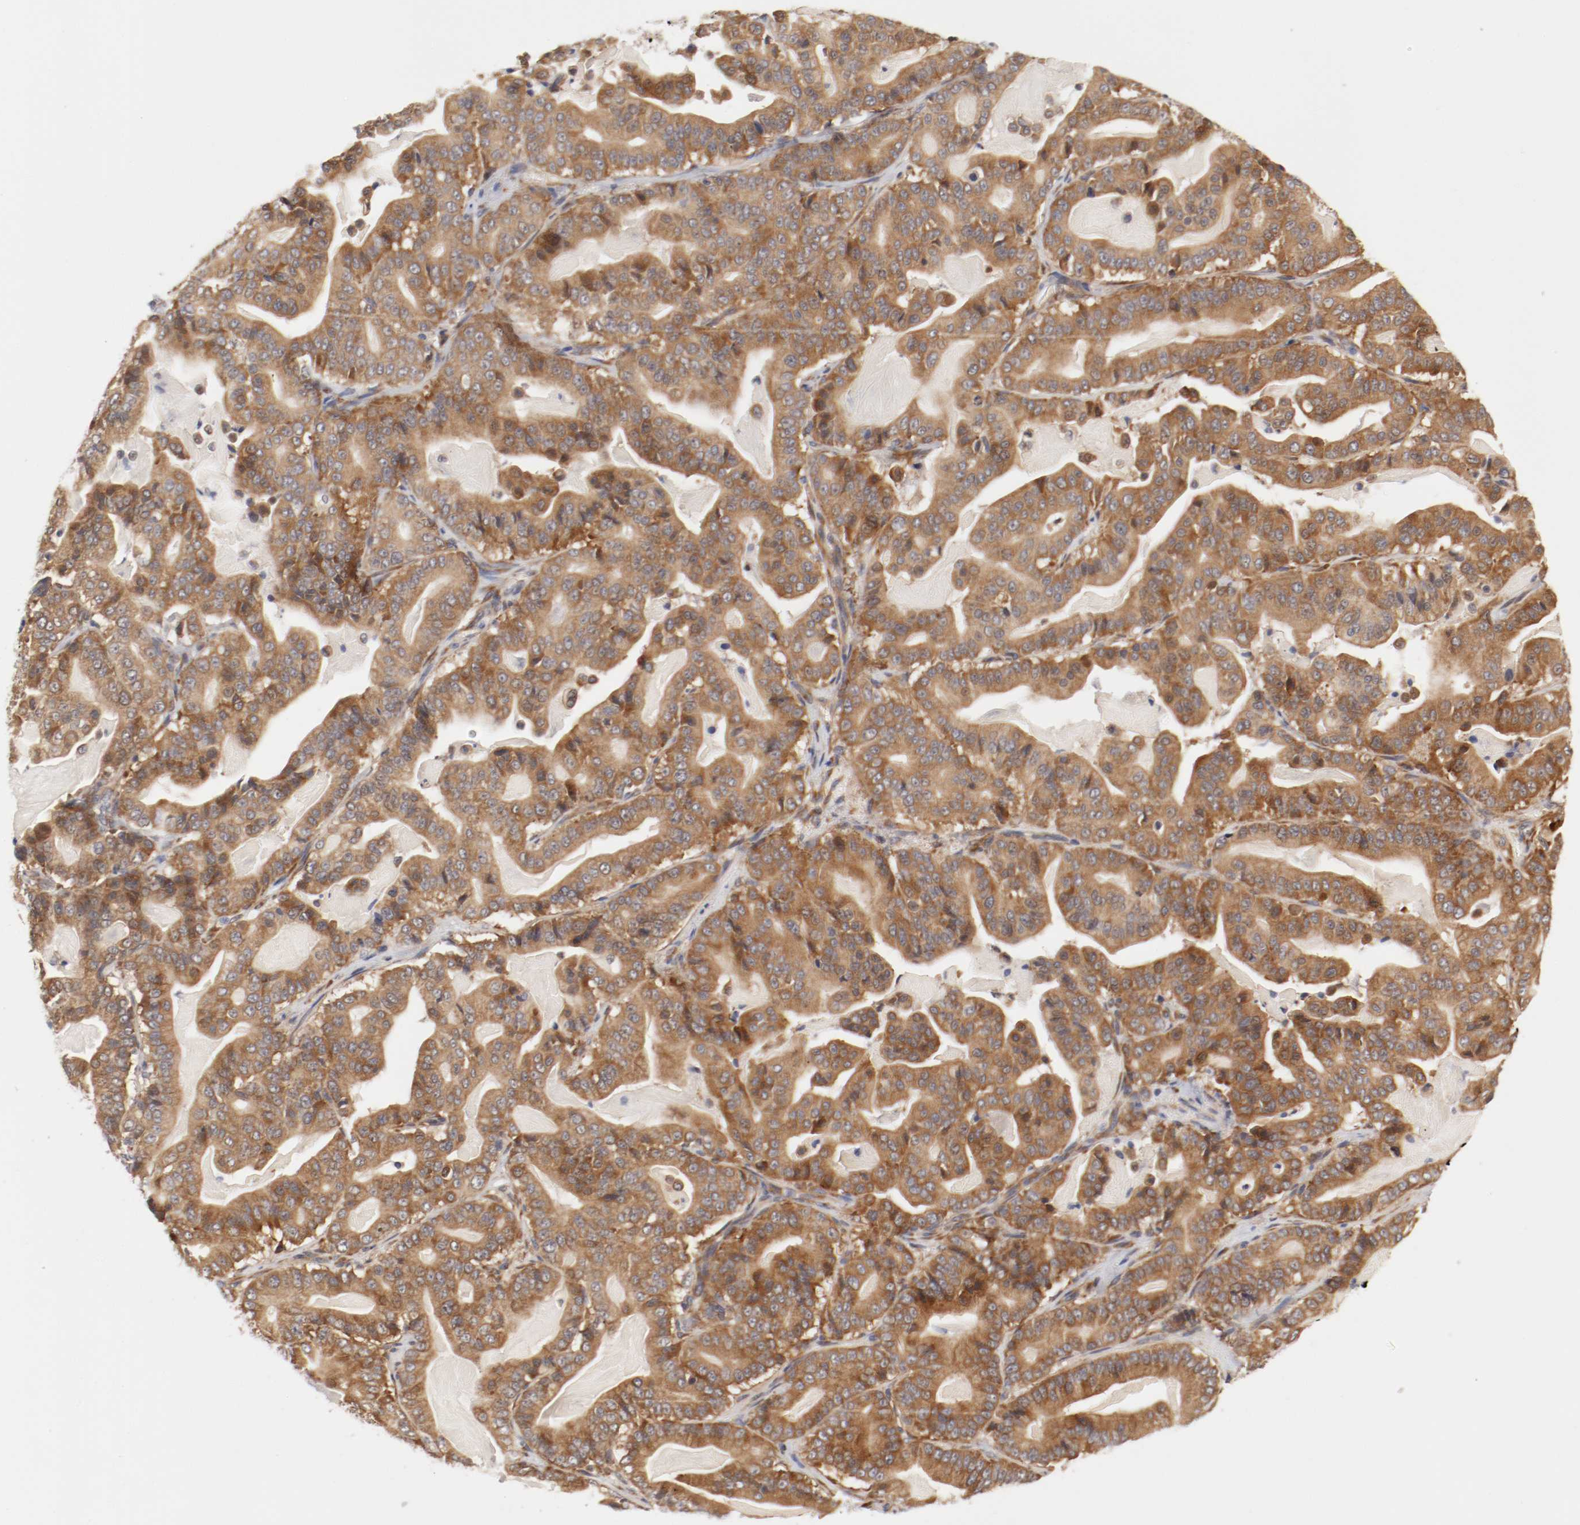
{"staining": {"intensity": "moderate", "quantity": ">75%", "location": "cytoplasmic/membranous"}, "tissue": "pancreatic cancer", "cell_type": "Tumor cells", "image_type": "cancer", "snomed": [{"axis": "morphology", "description": "Adenocarcinoma, NOS"}, {"axis": "topography", "description": "Pancreas"}], "caption": "Adenocarcinoma (pancreatic) stained for a protein displays moderate cytoplasmic/membranous positivity in tumor cells.", "gene": "FKBP3", "patient": {"sex": "male", "age": 63}}